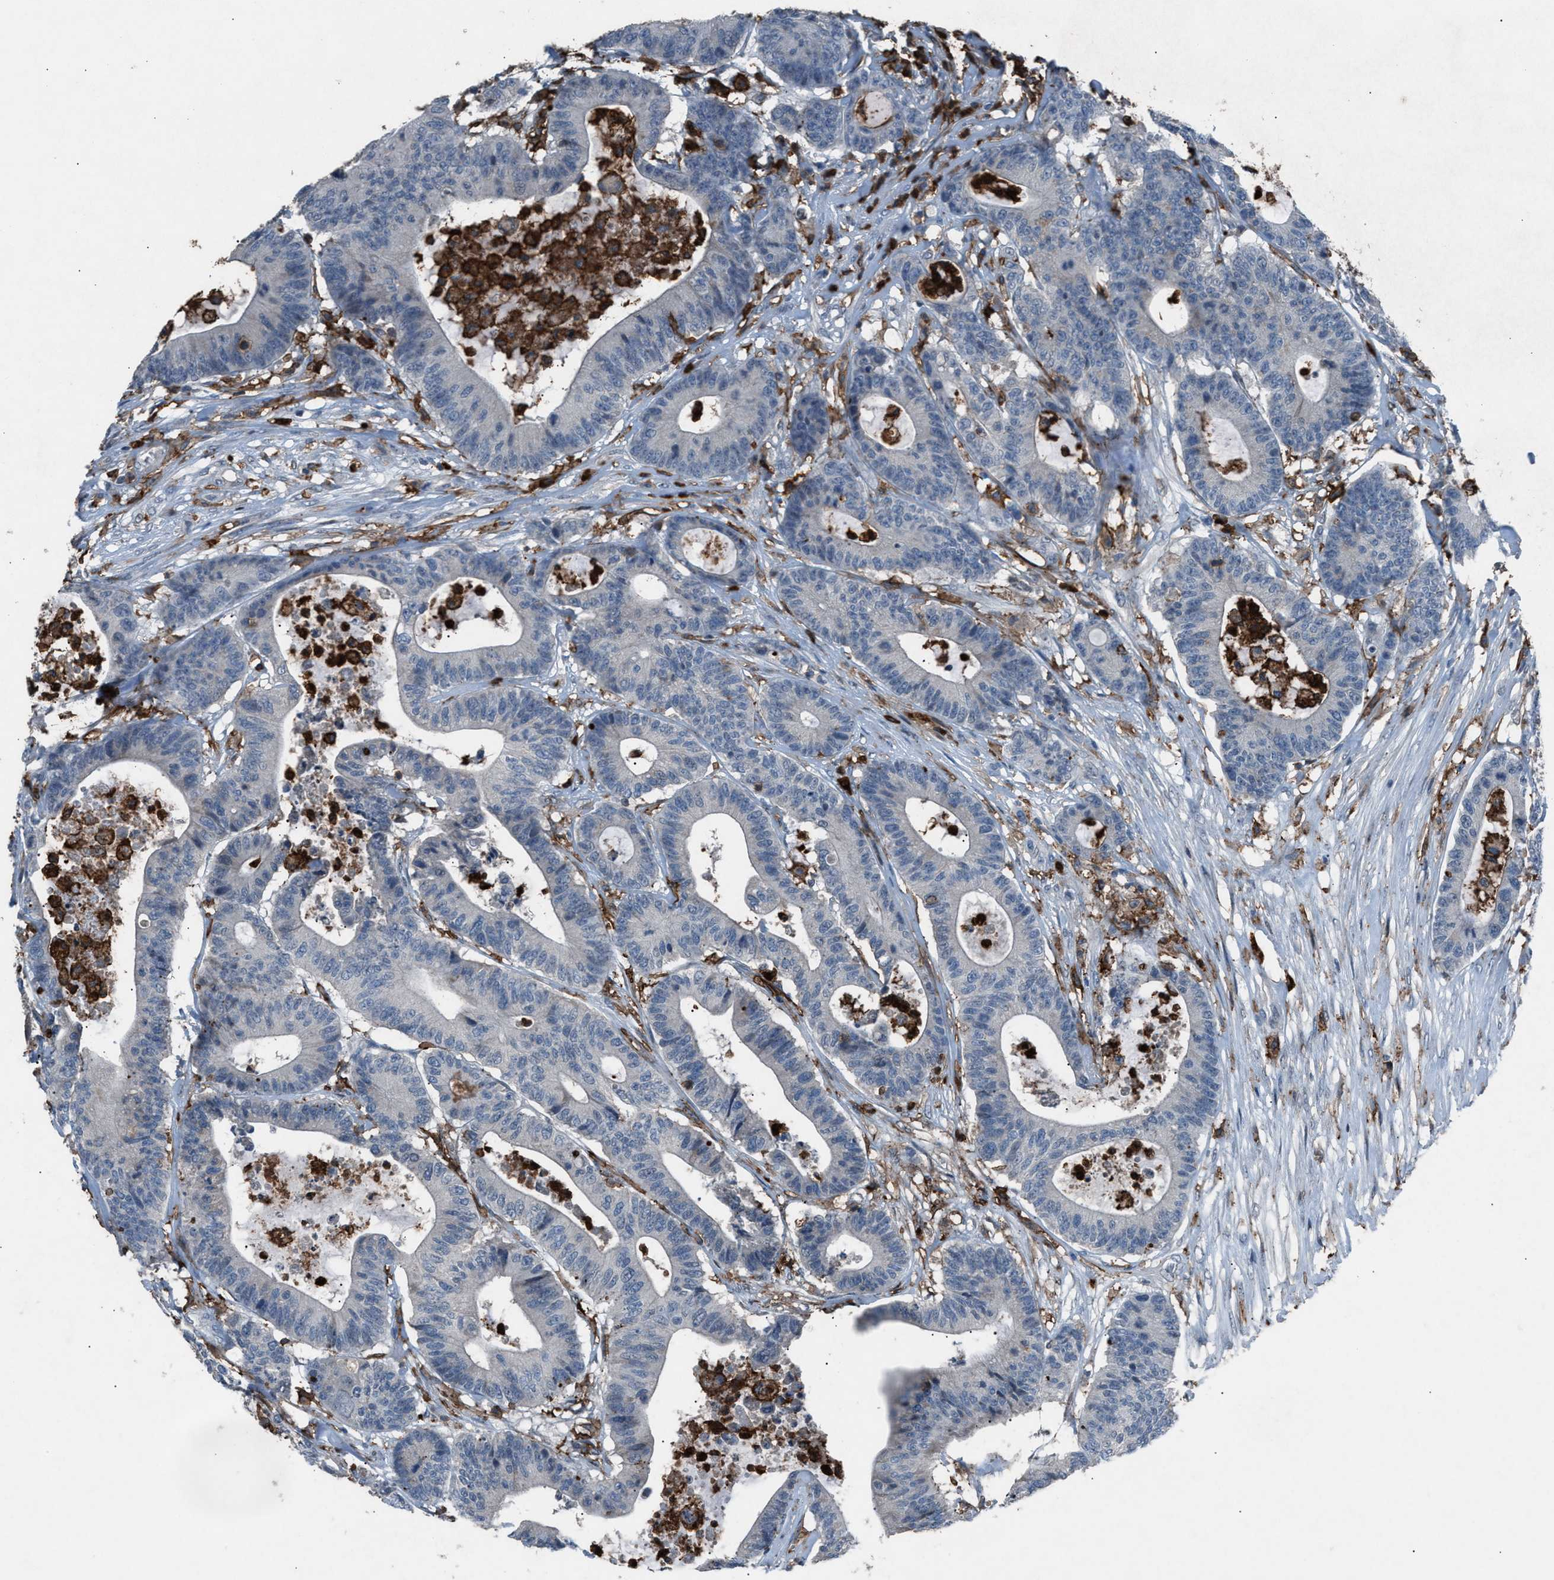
{"staining": {"intensity": "negative", "quantity": "none", "location": "none"}, "tissue": "colorectal cancer", "cell_type": "Tumor cells", "image_type": "cancer", "snomed": [{"axis": "morphology", "description": "Adenocarcinoma, NOS"}, {"axis": "topography", "description": "Colon"}], "caption": "A high-resolution photomicrograph shows immunohistochemistry staining of colorectal cancer, which demonstrates no significant staining in tumor cells.", "gene": "FCER1G", "patient": {"sex": "female", "age": 84}}